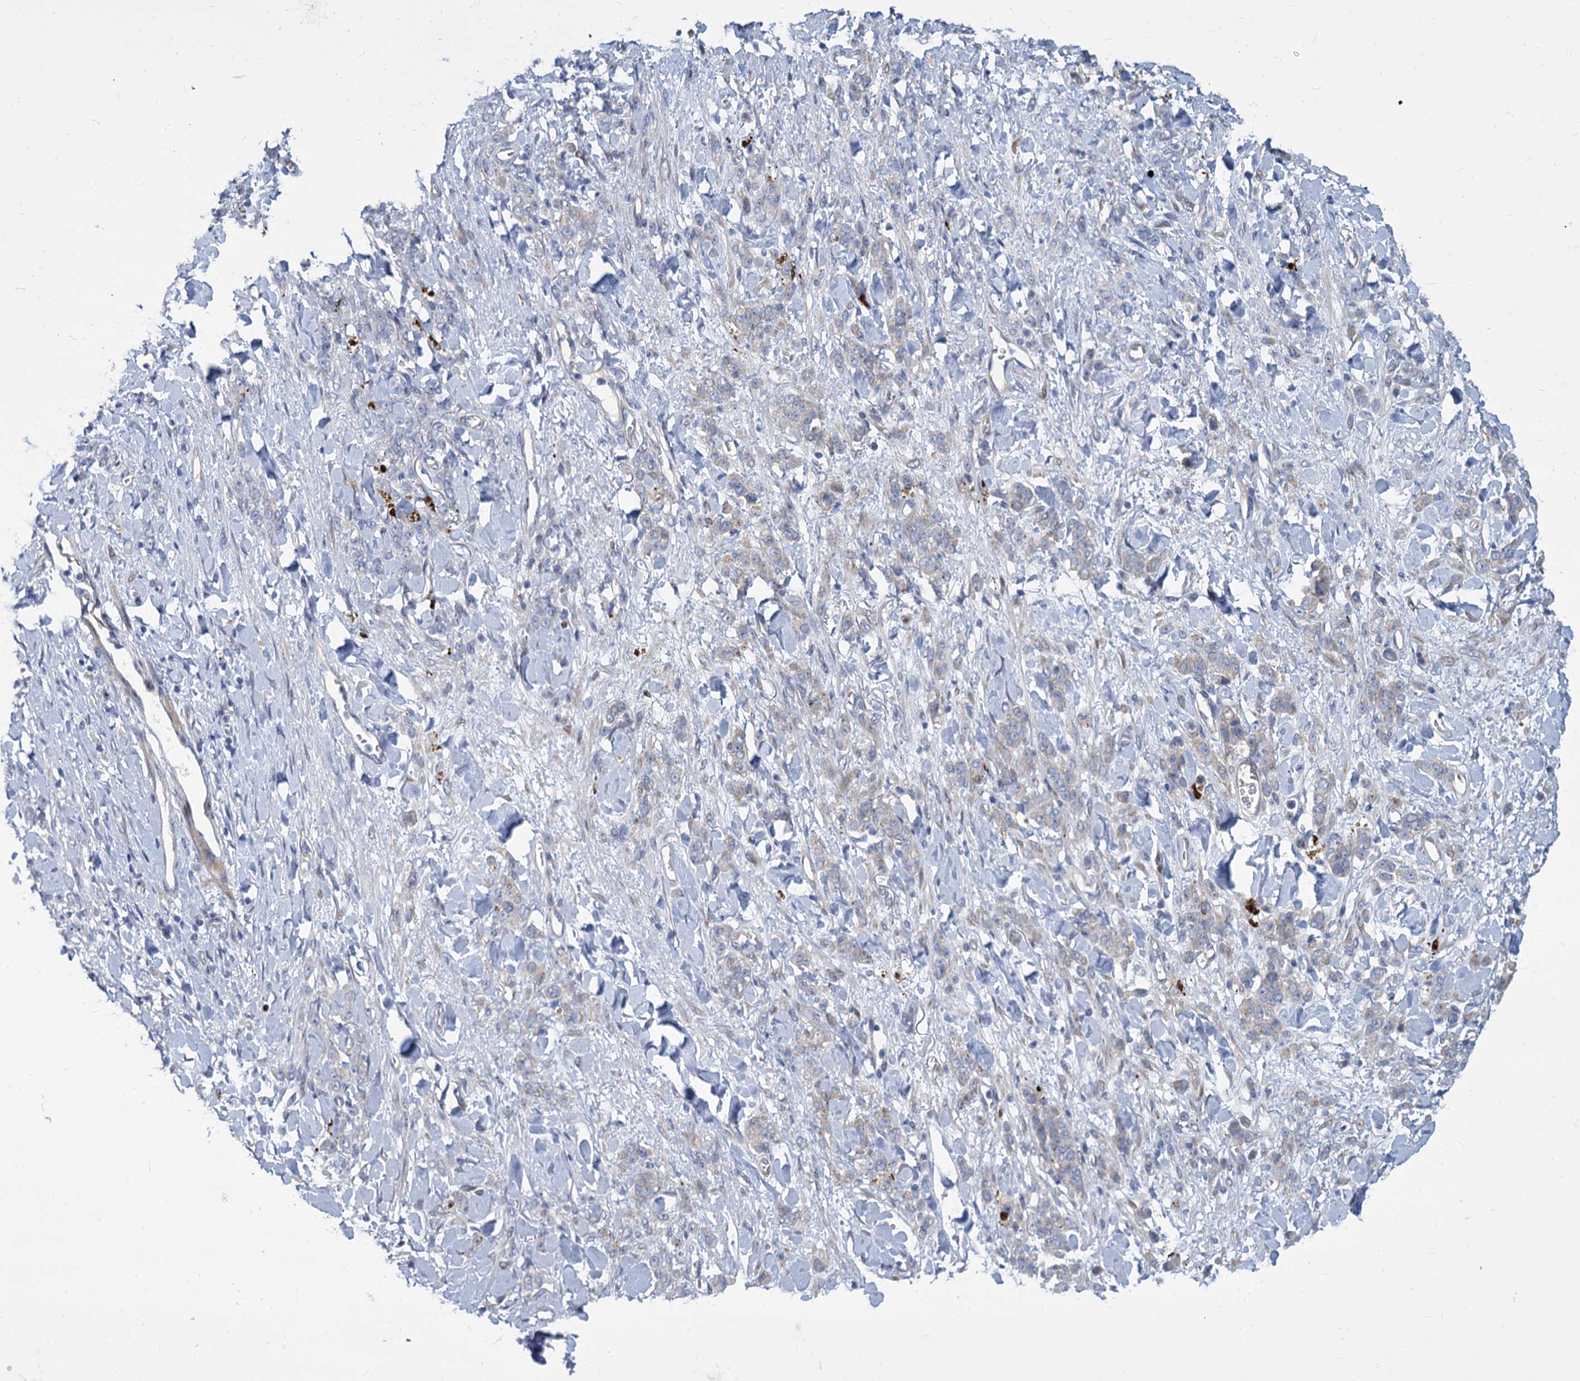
{"staining": {"intensity": "weak", "quantity": "<25%", "location": "cytoplasmic/membranous"}, "tissue": "stomach cancer", "cell_type": "Tumor cells", "image_type": "cancer", "snomed": [{"axis": "morphology", "description": "Normal tissue, NOS"}, {"axis": "morphology", "description": "Adenocarcinoma, NOS"}, {"axis": "topography", "description": "Stomach"}], "caption": "Immunohistochemical staining of stomach adenocarcinoma reveals no significant staining in tumor cells.", "gene": "TRIM77", "patient": {"sex": "male", "age": 82}}